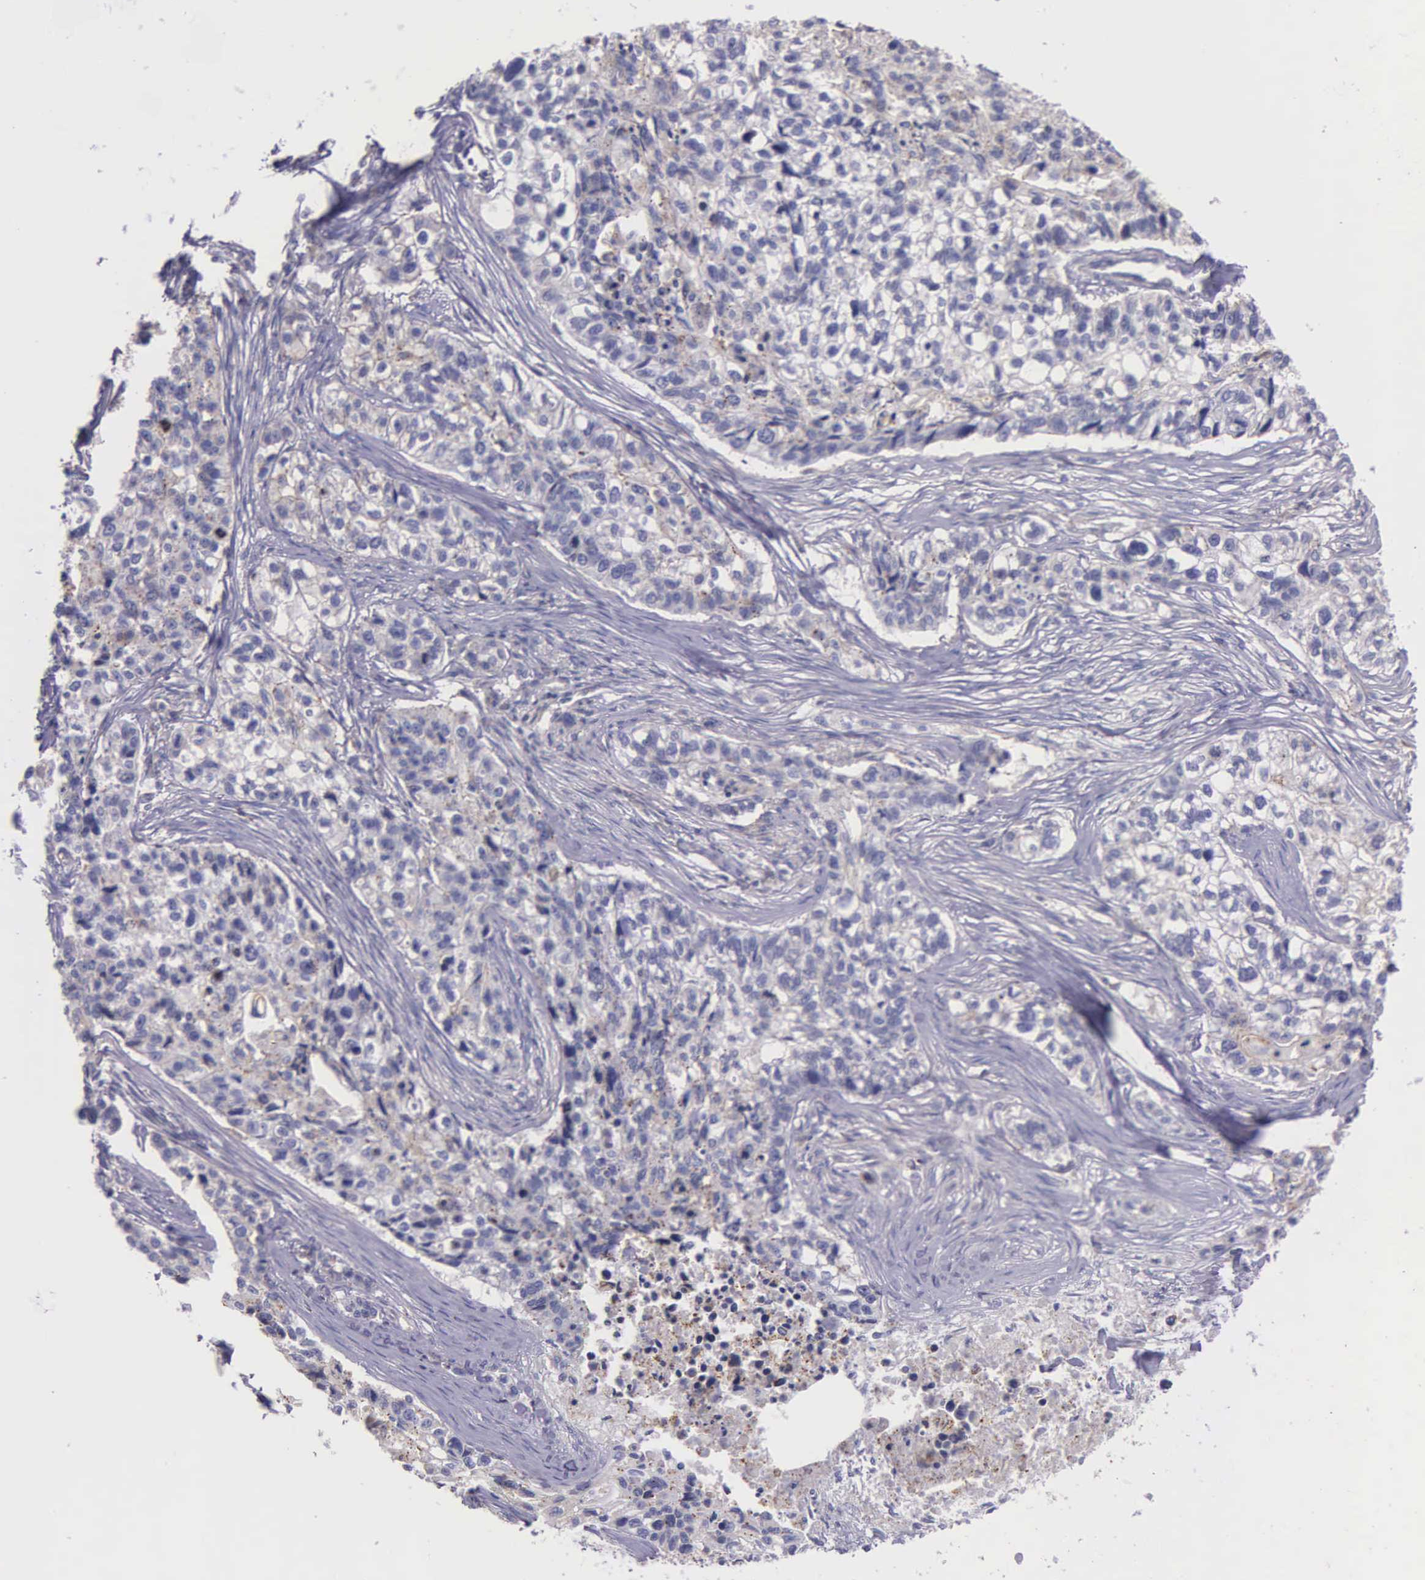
{"staining": {"intensity": "negative", "quantity": "none", "location": "none"}, "tissue": "lung cancer", "cell_type": "Tumor cells", "image_type": "cancer", "snomed": [{"axis": "morphology", "description": "Squamous cell carcinoma, NOS"}, {"axis": "topography", "description": "Lymph node"}, {"axis": "topography", "description": "Lung"}], "caption": "Lung cancer (squamous cell carcinoma) stained for a protein using immunohistochemistry (IHC) reveals no staining tumor cells.", "gene": "MIA2", "patient": {"sex": "male", "age": 74}}